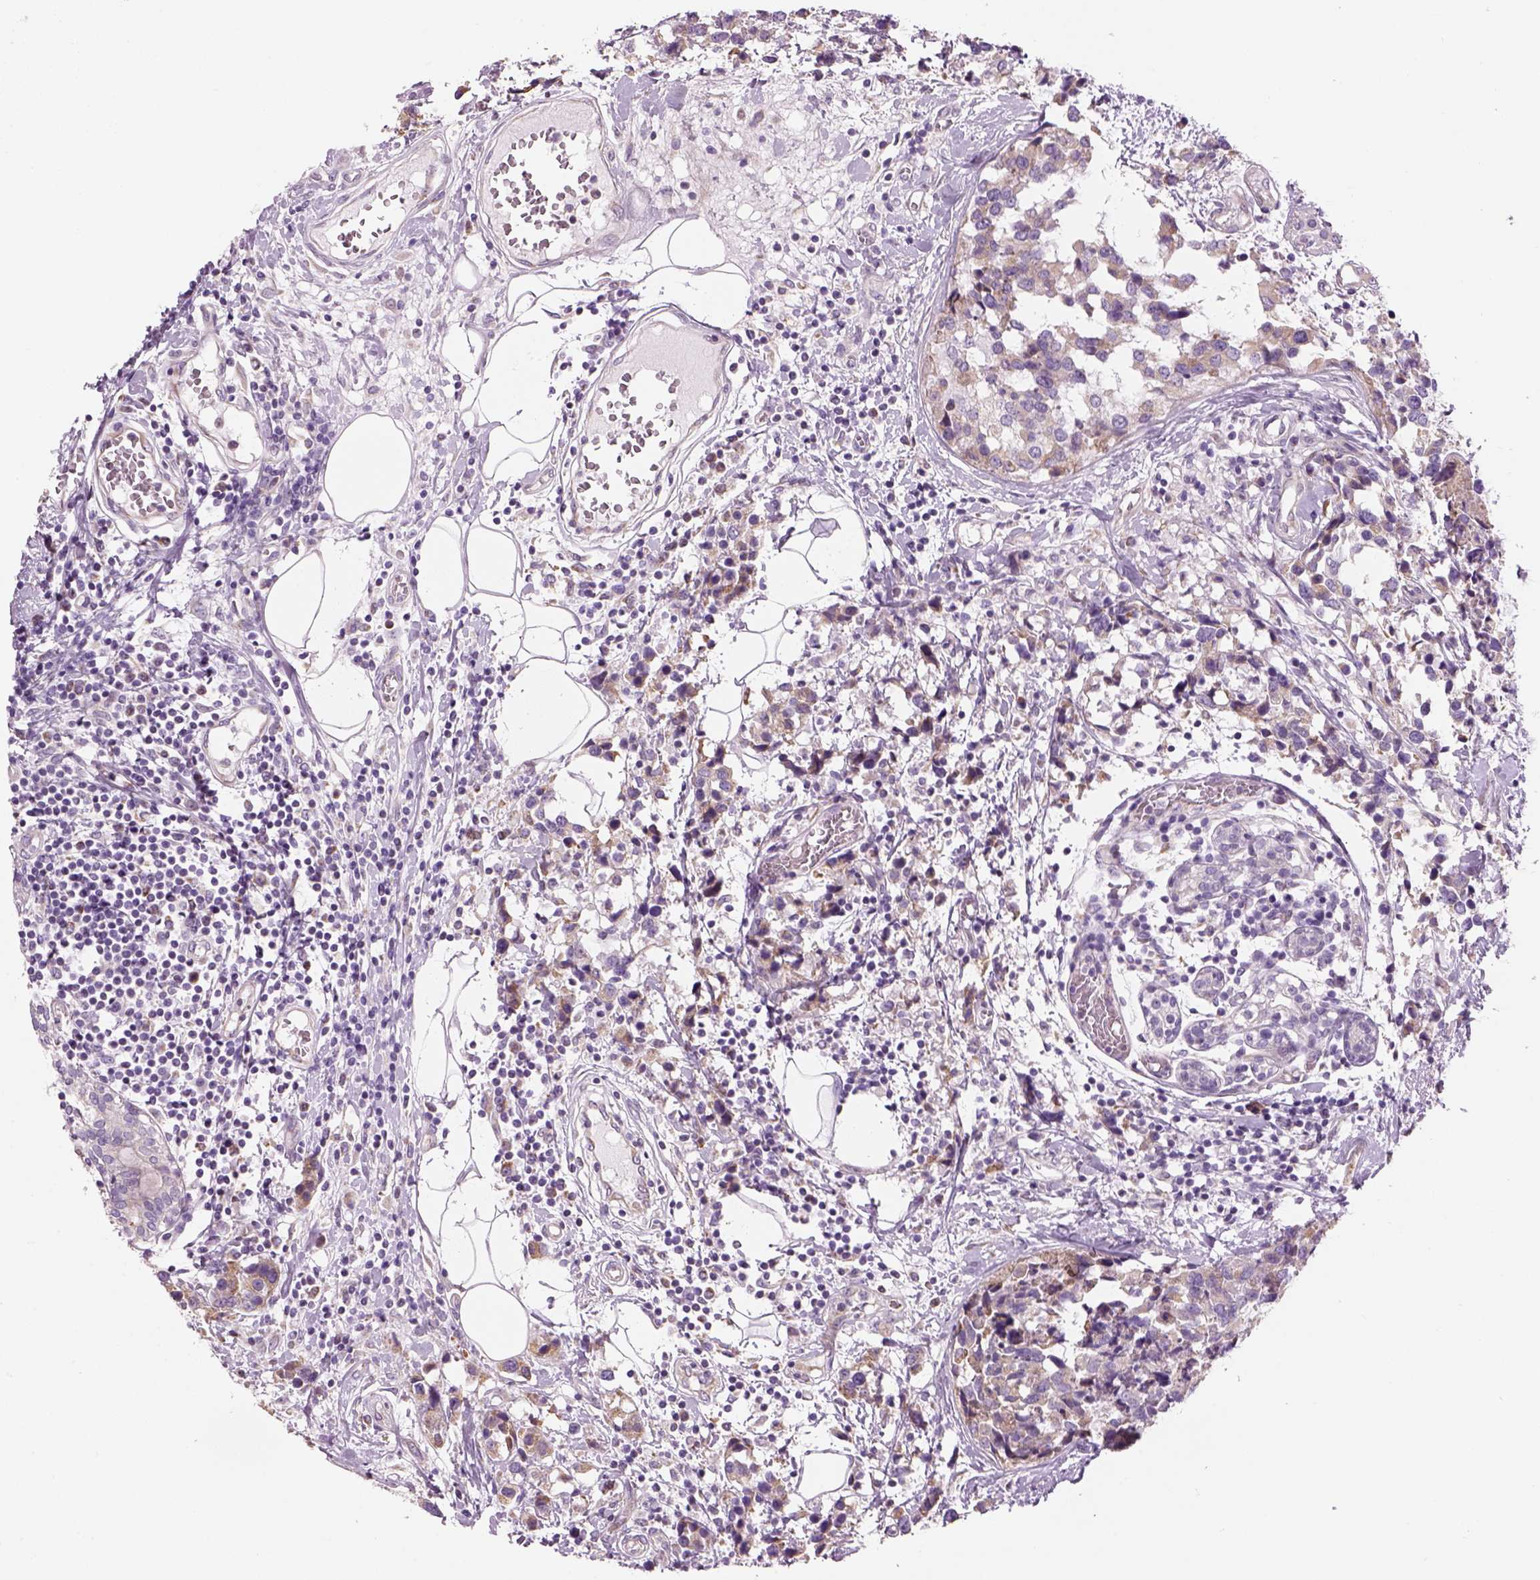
{"staining": {"intensity": "weak", "quantity": "25%-75%", "location": "cytoplasmic/membranous"}, "tissue": "breast cancer", "cell_type": "Tumor cells", "image_type": "cancer", "snomed": [{"axis": "morphology", "description": "Lobular carcinoma"}, {"axis": "topography", "description": "Breast"}], "caption": "DAB immunohistochemical staining of human breast cancer (lobular carcinoma) demonstrates weak cytoplasmic/membranous protein staining in about 25%-75% of tumor cells. Nuclei are stained in blue.", "gene": "IFT52", "patient": {"sex": "female", "age": 59}}